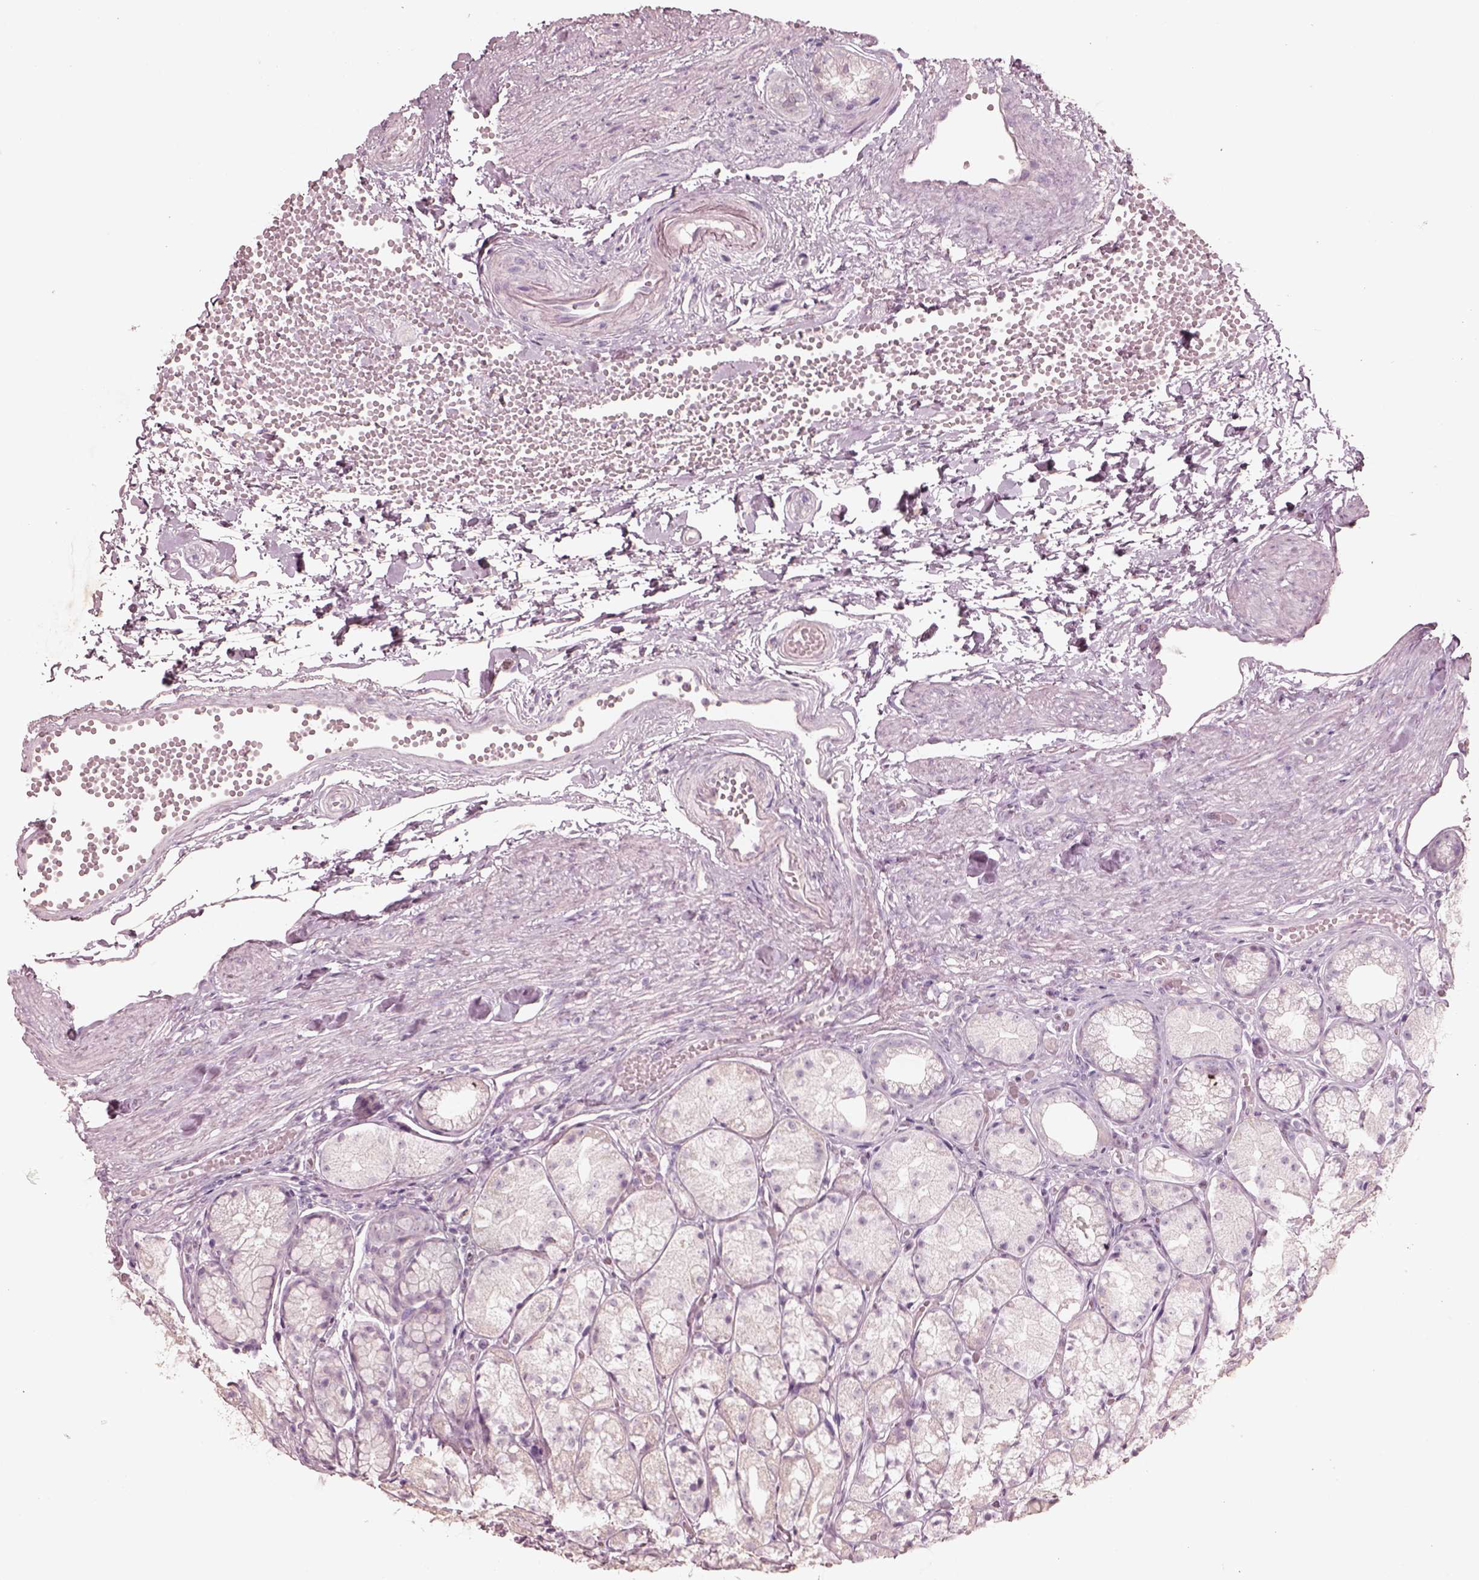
{"staining": {"intensity": "negative", "quantity": "none", "location": "none"}, "tissue": "stomach", "cell_type": "Glandular cells", "image_type": "normal", "snomed": [{"axis": "morphology", "description": "Normal tissue, NOS"}, {"axis": "topography", "description": "Stomach"}], "caption": "Stomach stained for a protein using IHC shows no expression glandular cells.", "gene": "ZP4", "patient": {"sex": "male", "age": 70}}